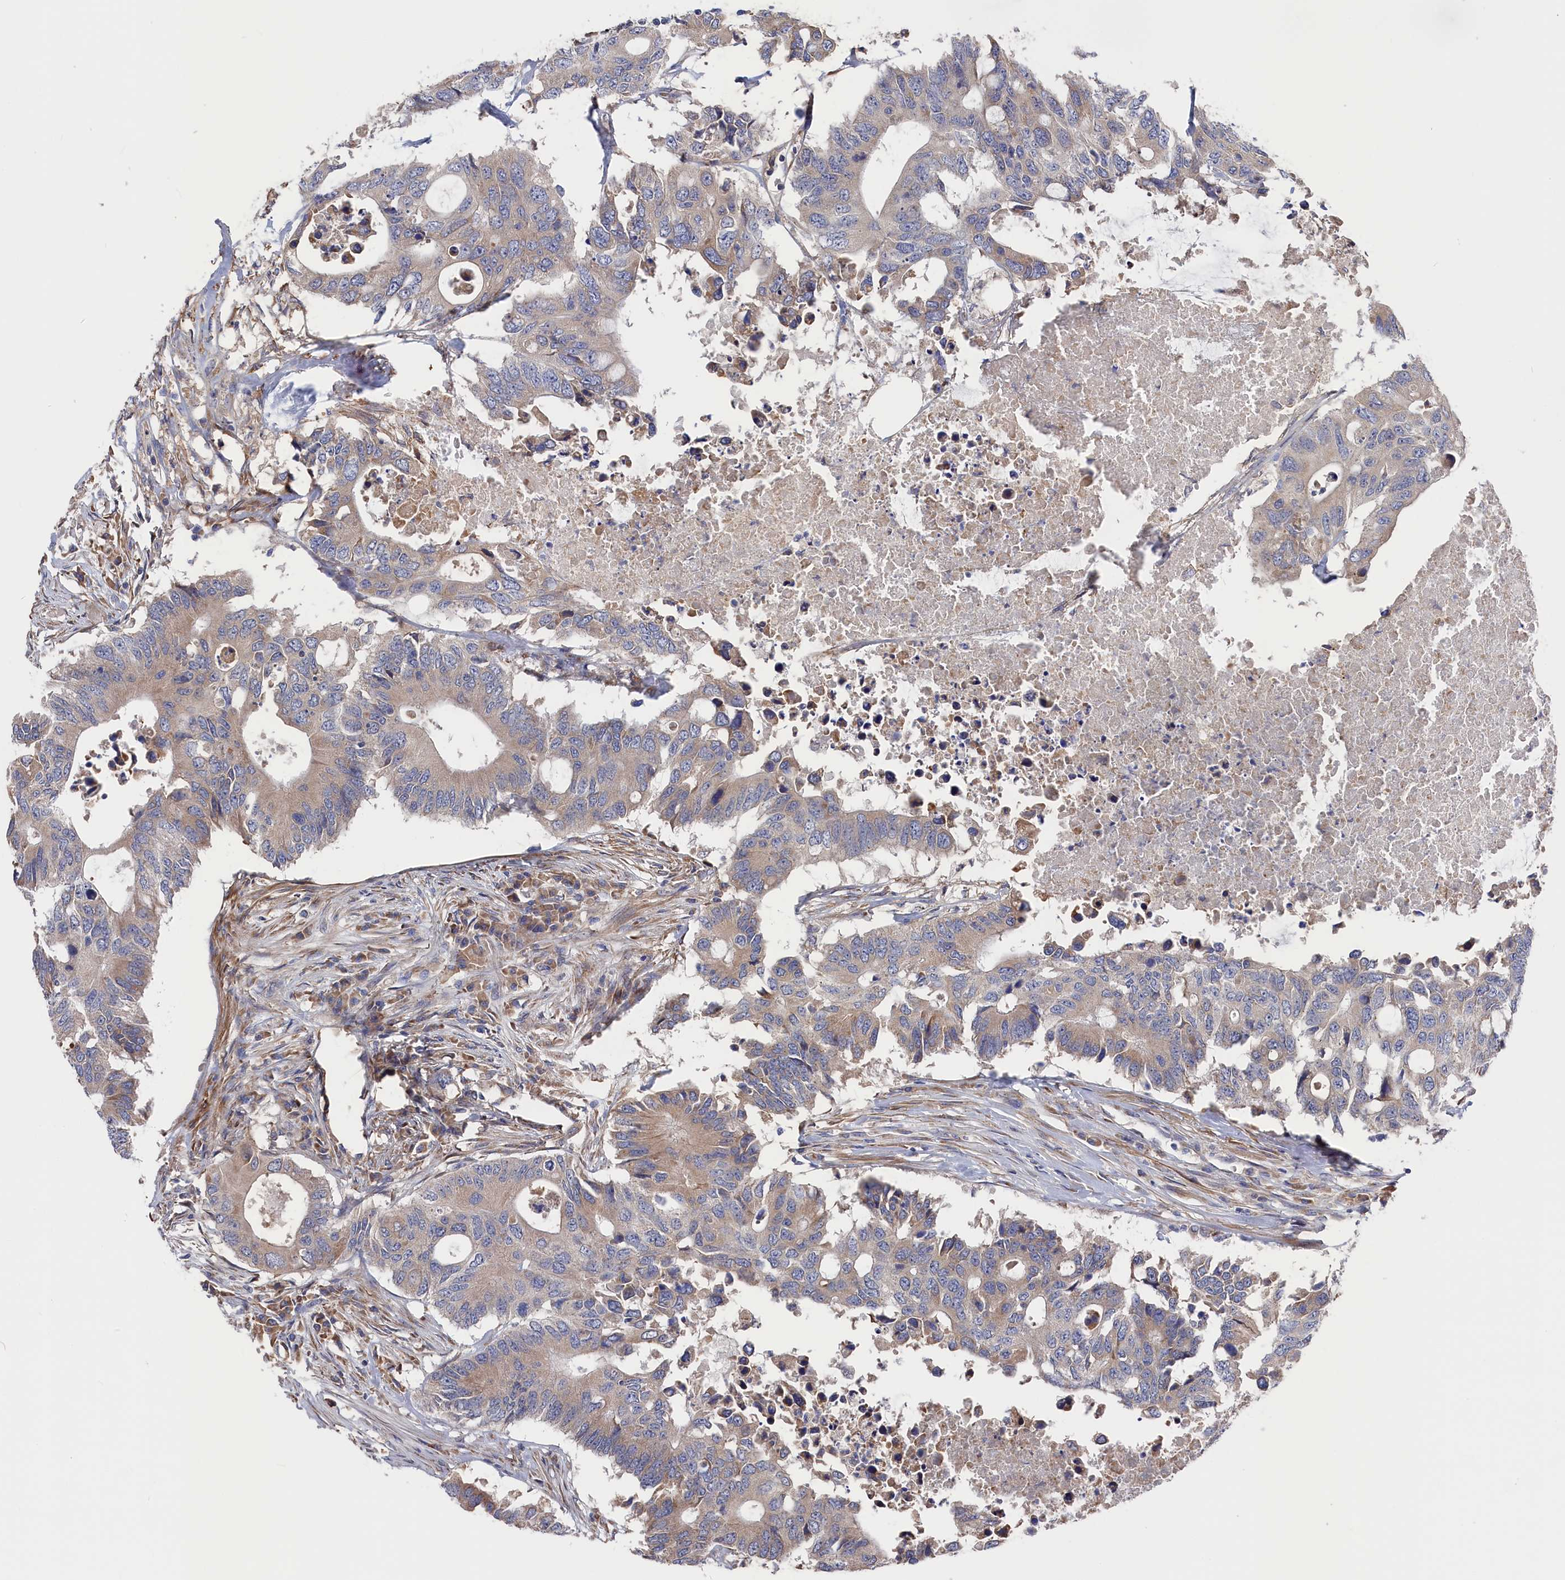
{"staining": {"intensity": "weak", "quantity": "25%-75%", "location": "cytoplasmic/membranous"}, "tissue": "colorectal cancer", "cell_type": "Tumor cells", "image_type": "cancer", "snomed": [{"axis": "morphology", "description": "Adenocarcinoma, NOS"}, {"axis": "topography", "description": "Colon"}], "caption": "Protein staining by immunohistochemistry demonstrates weak cytoplasmic/membranous positivity in approximately 25%-75% of tumor cells in colorectal cancer (adenocarcinoma). (Brightfield microscopy of DAB IHC at high magnification).", "gene": "CYB5D2", "patient": {"sex": "male", "age": 71}}